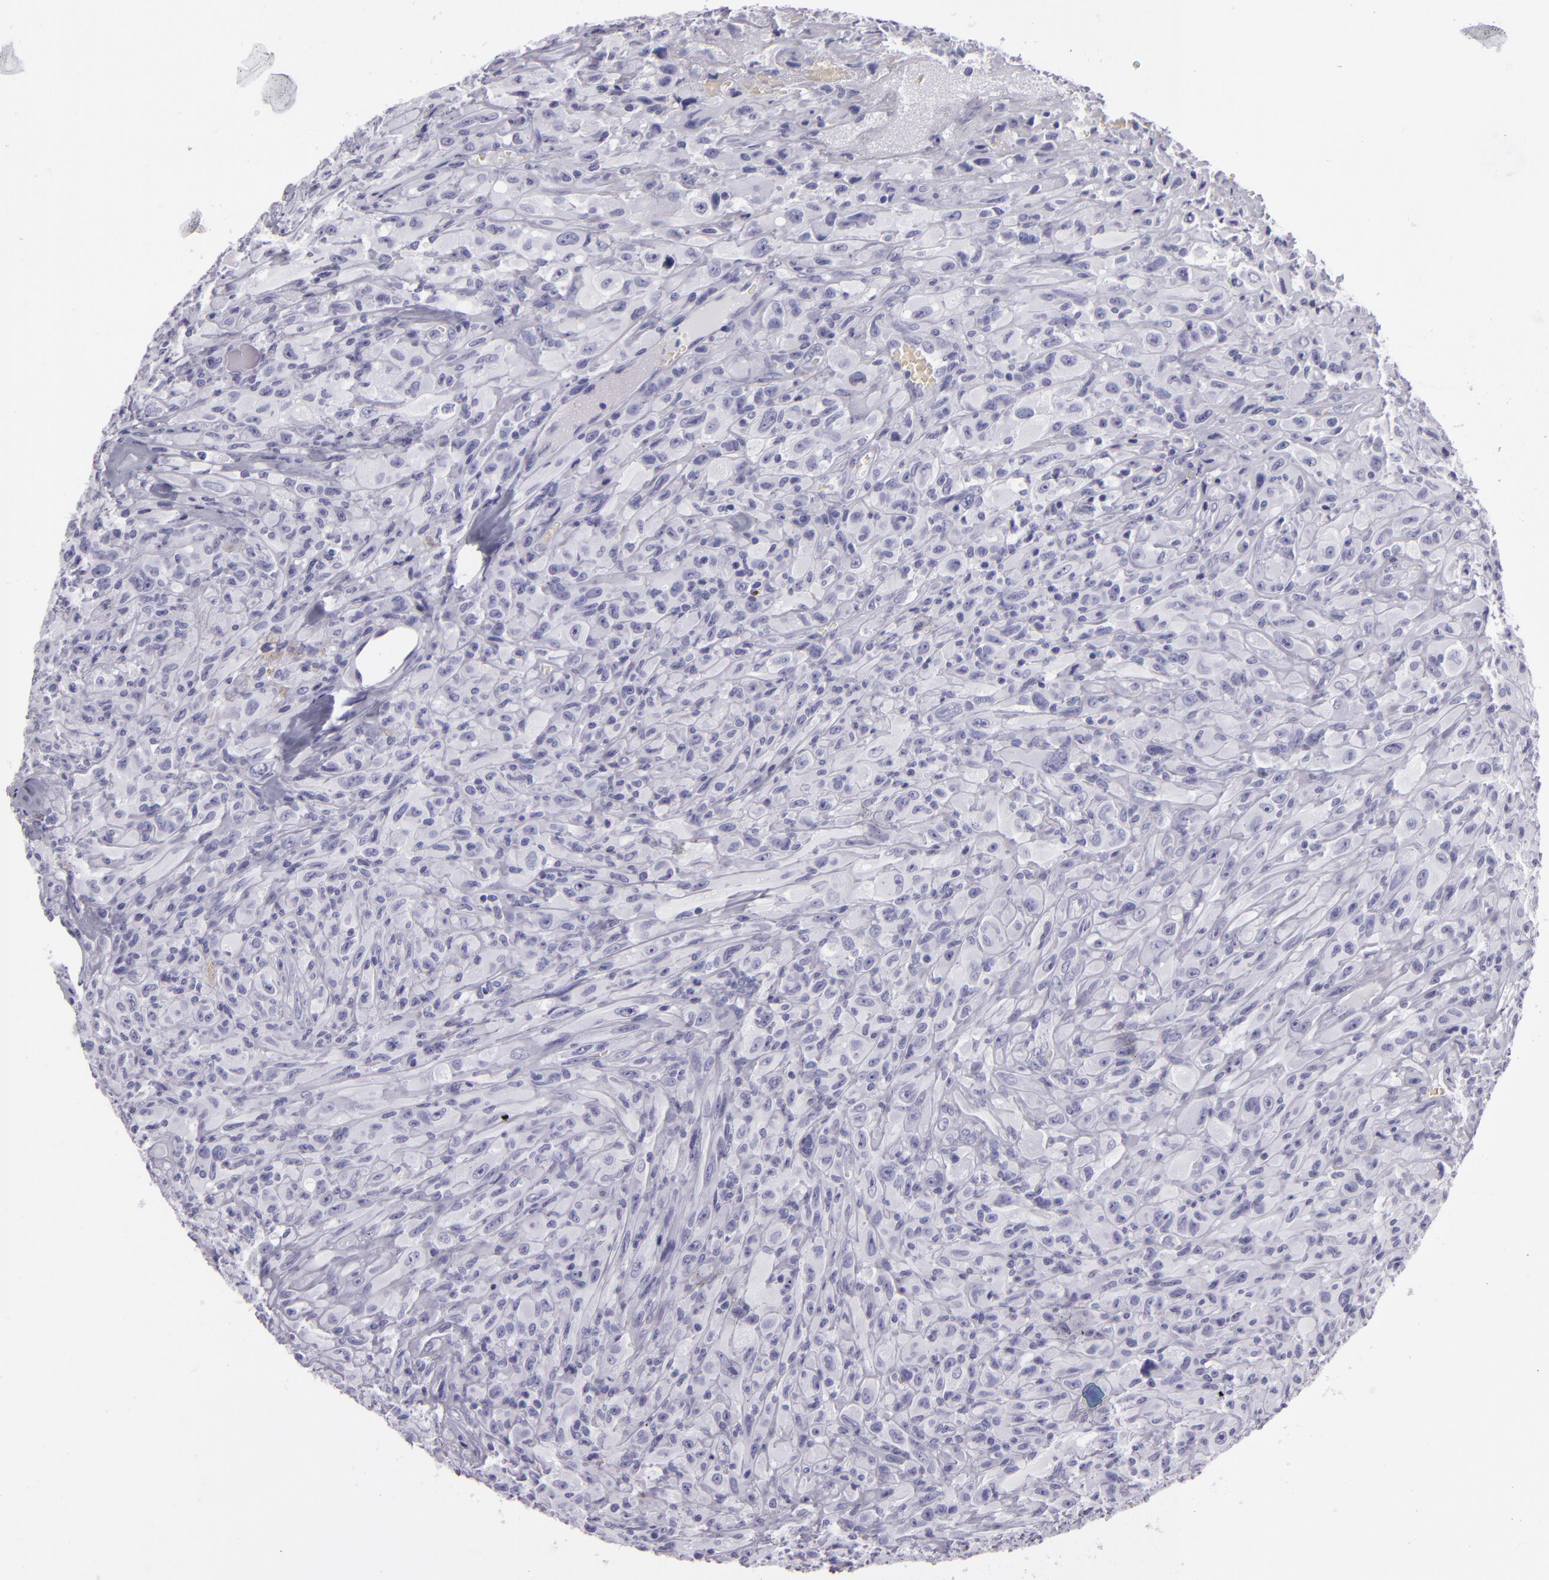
{"staining": {"intensity": "negative", "quantity": "none", "location": "none"}, "tissue": "glioma", "cell_type": "Tumor cells", "image_type": "cancer", "snomed": [{"axis": "morphology", "description": "Glioma, malignant, High grade"}, {"axis": "topography", "description": "Brain"}], "caption": "Immunohistochemistry of human glioma demonstrates no staining in tumor cells. (DAB IHC with hematoxylin counter stain).", "gene": "CR2", "patient": {"sex": "male", "age": 48}}